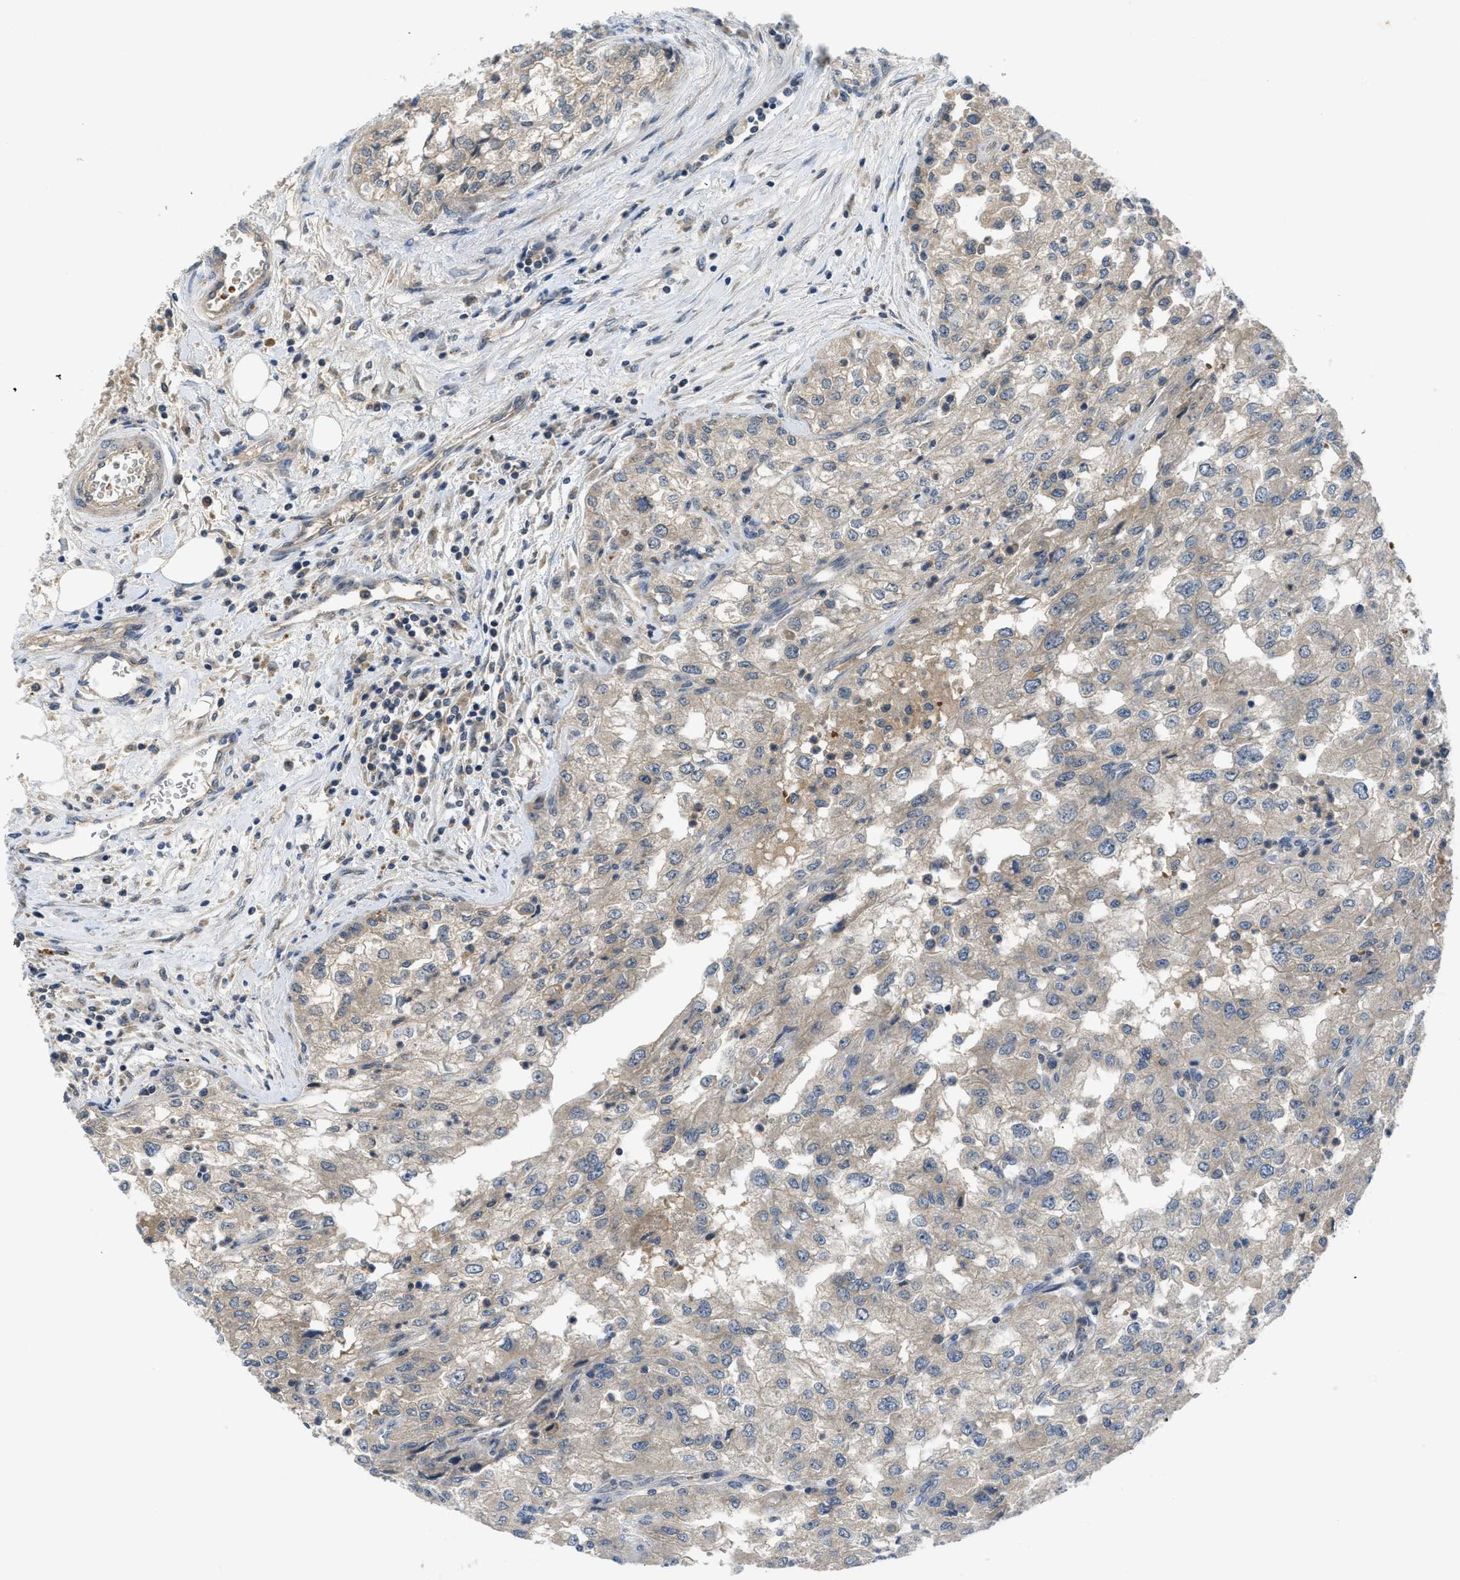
{"staining": {"intensity": "weak", "quantity": ">75%", "location": "cytoplasmic/membranous"}, "tissue": "renal cancer", "cell_type": "Tumor cells", "image_type": "cancer", "snomed": [{"axis": "morphology", "description": "Adenocarcinoma, NOS"}, {"axis": "topography", "description": "Kidney"}], "caption": "This is an image of immunohistochemistry (IHC) staining of renal cancer (adenocarcinoma), which shows weak positivity in the cytoplasmic/membranous of tumor cells.", "gene": "PDE7A", "patient": {"sex": "female", "age": 54}}